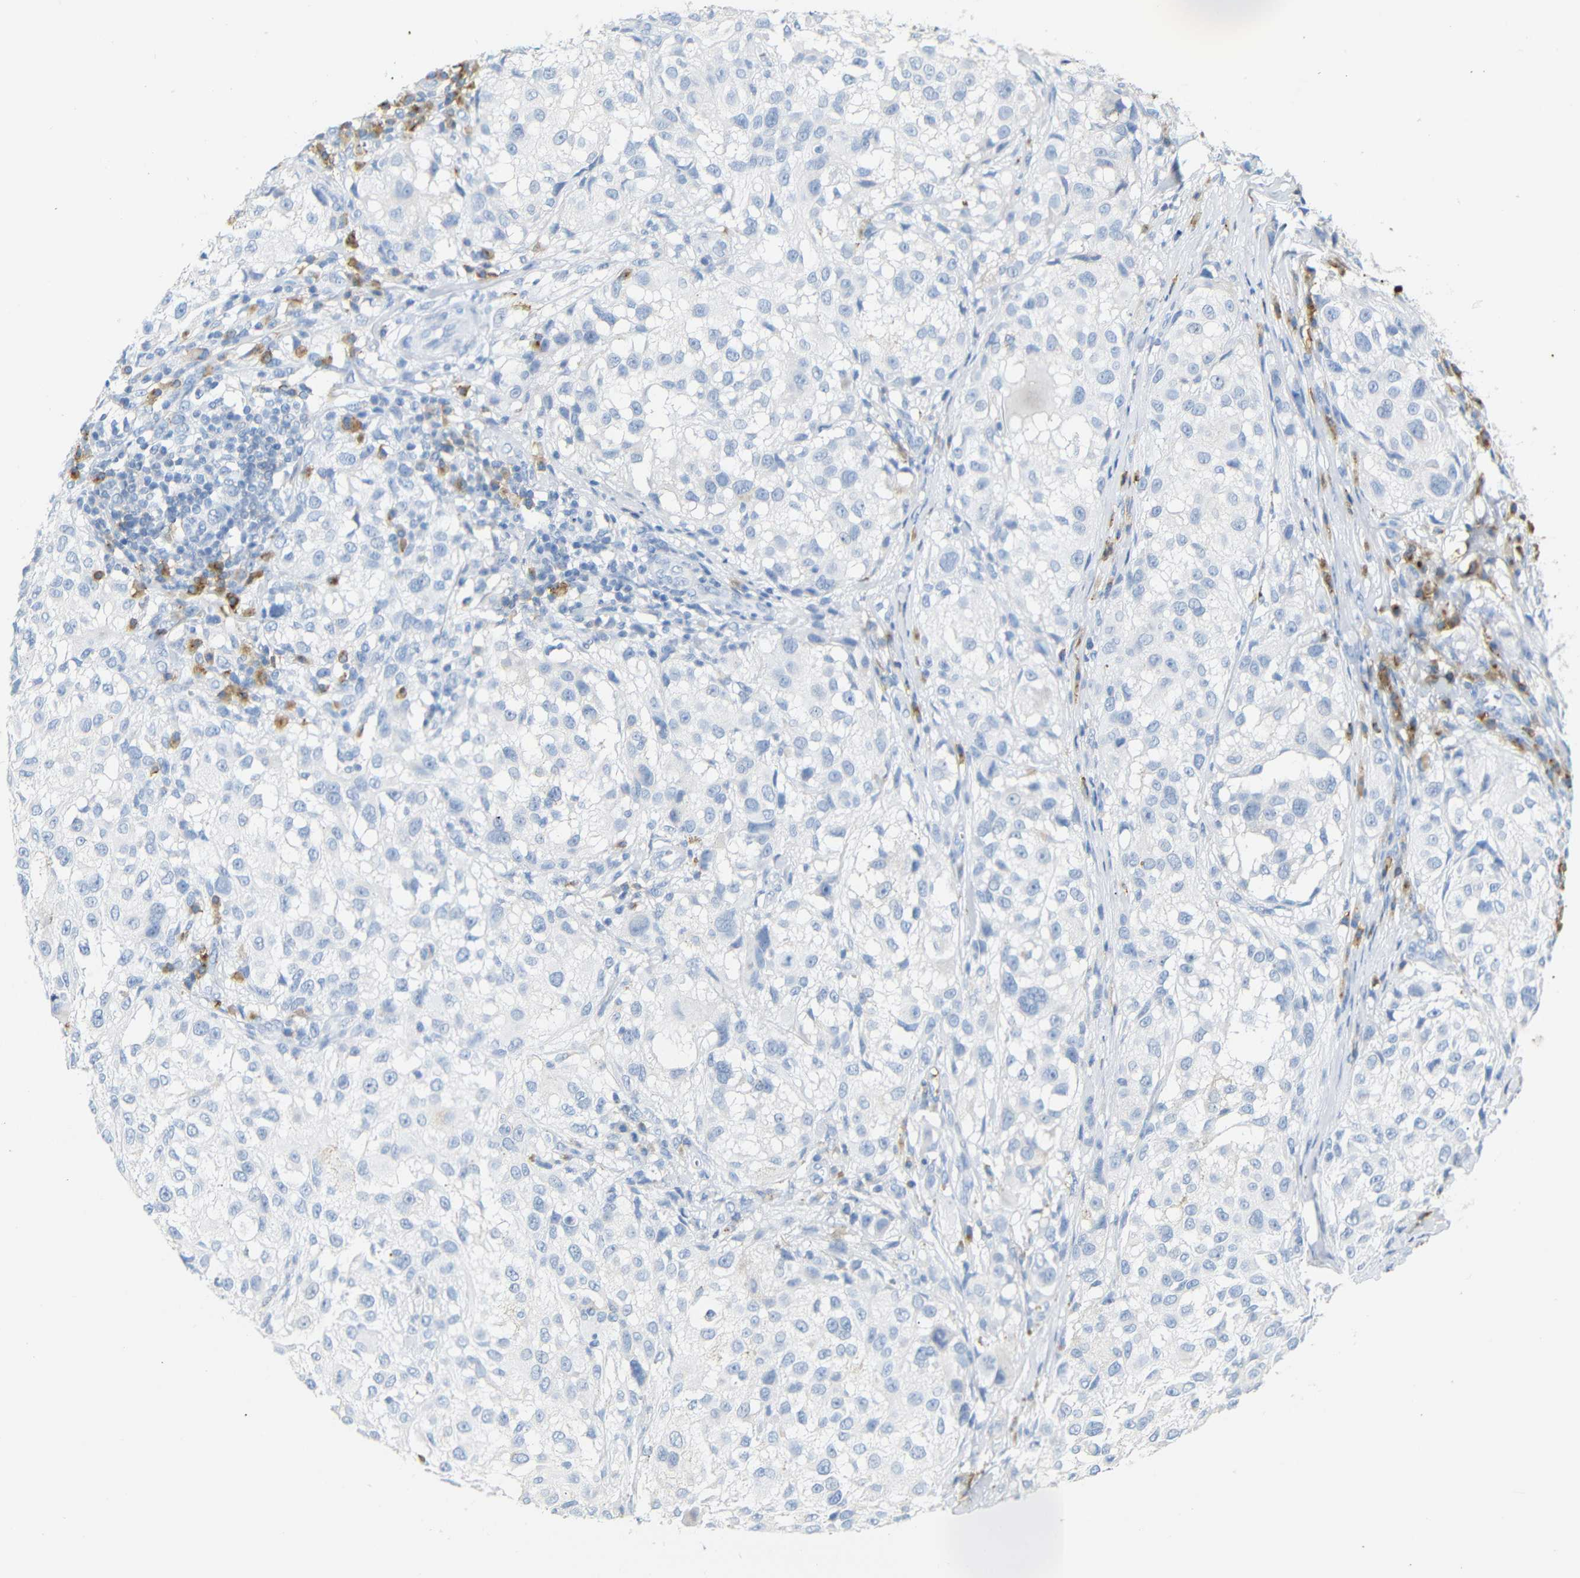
{"staining": {"intensity": "negative", "quantity": "none", "location": "none"}, "tissue": "melanoma", "cell_type": "Tumor cells", "image_type": "cancer", "snomed": [{"axis": "morphology", "description": "Necrosis, NOS"}, {"axis": "morphology", "description": "Malignant melanoma, NOS"}, {"axis": "topography", "description": "Skin"}], "caption": "This is an immunohistochemistry histopathology image of melanoma. There is no positivity in tumor cells.", "gene": "FCRL1", "patient": {"sex": "female", "age": 87}}